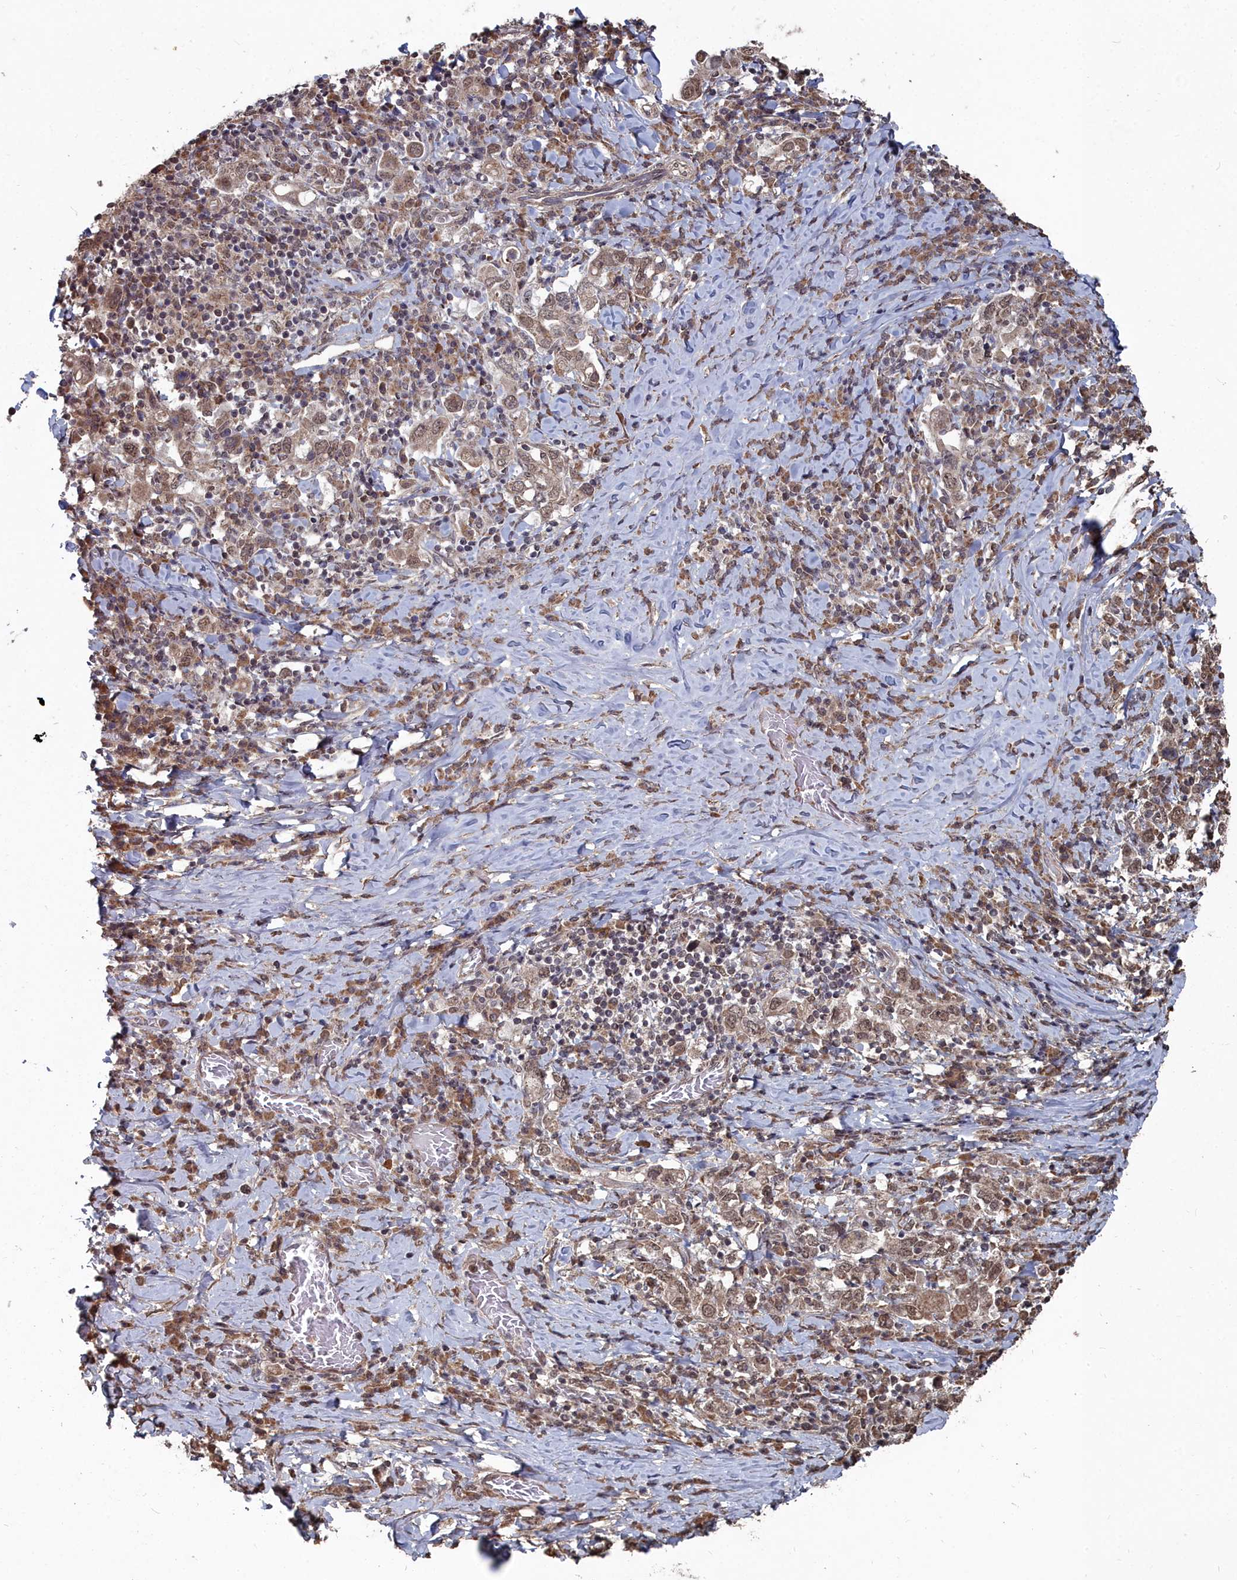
{"staining": {"intensity": "moderate", "quantity": ">75%", "location": "nuclear"}, "tissue": "stomach cancer", "cell_type": "Tumor cells", "image_type": "cancer", "snomed": [{"axis": "morphology", "description": "Adenocarcinoma, NOS"}, {"axis": "topography", "description": "Stomach, upper"}, {"axis": "topography", "description": "Stomach"}], "caption": "Stomach cancer was stained to show a protein in brown. There is medium levels of moderate nuclear positivity in approximately >75% of tumor cells. (DAB (3,3'-diaminobenzidine) IHC, brown staining for protein, blue staining for nuclei).", "gene": "CCNP", "patient": {"sex": "male", "age": 62}}